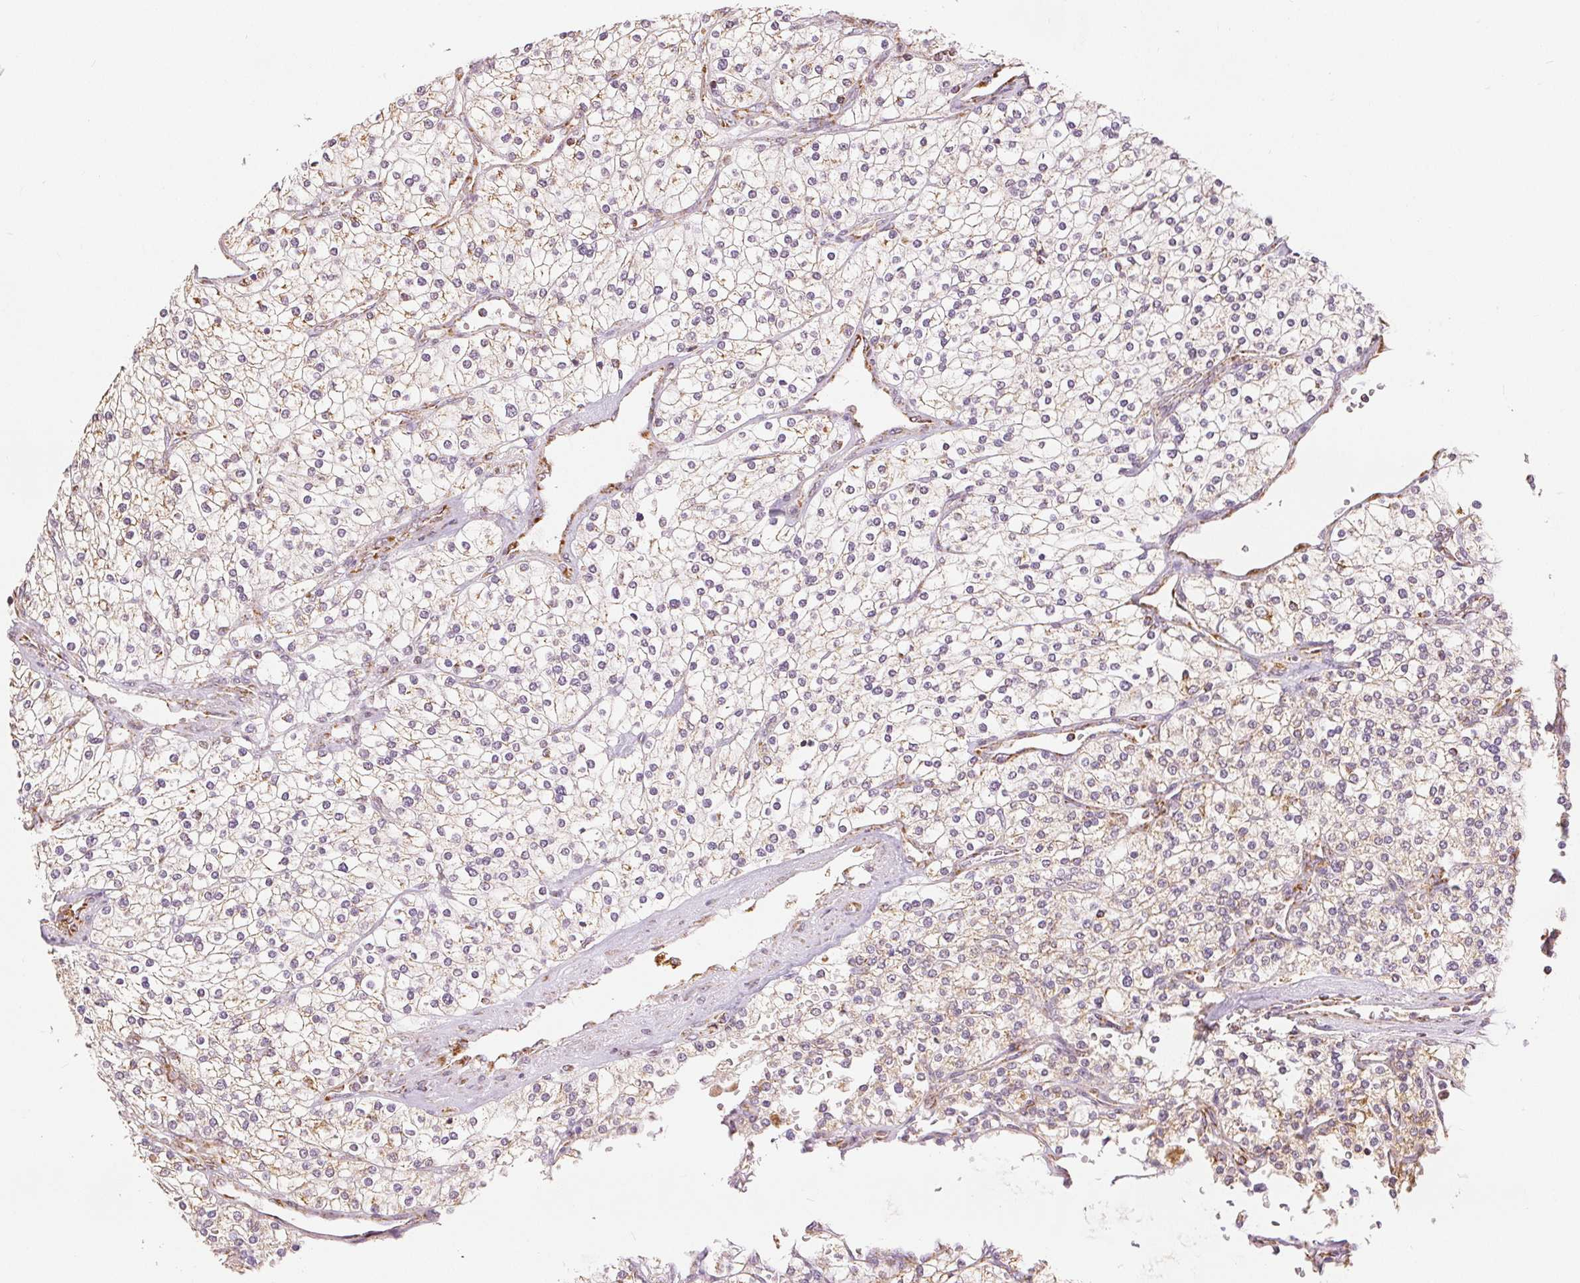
{"staining": {"intensity": "weak", "quantity": "<25%", "location": "cytoplasmic/membranous"}, "tissue": "renal cancer", "cell_type": "Tumor cells", "image_type": "cancer", "snomed": [{"axis": "morphology", "description": "Adenocarcinoma, NOS"}, {"axis": "topography", "description": "Kidney"}], "caption": "Renal cancer was stained to show a protein in brown. There is no significant expression in tumor cells. Nuclei are stained in blue.", "gene": "SDHB", "patient": {"sex": "male", "age": 80}}